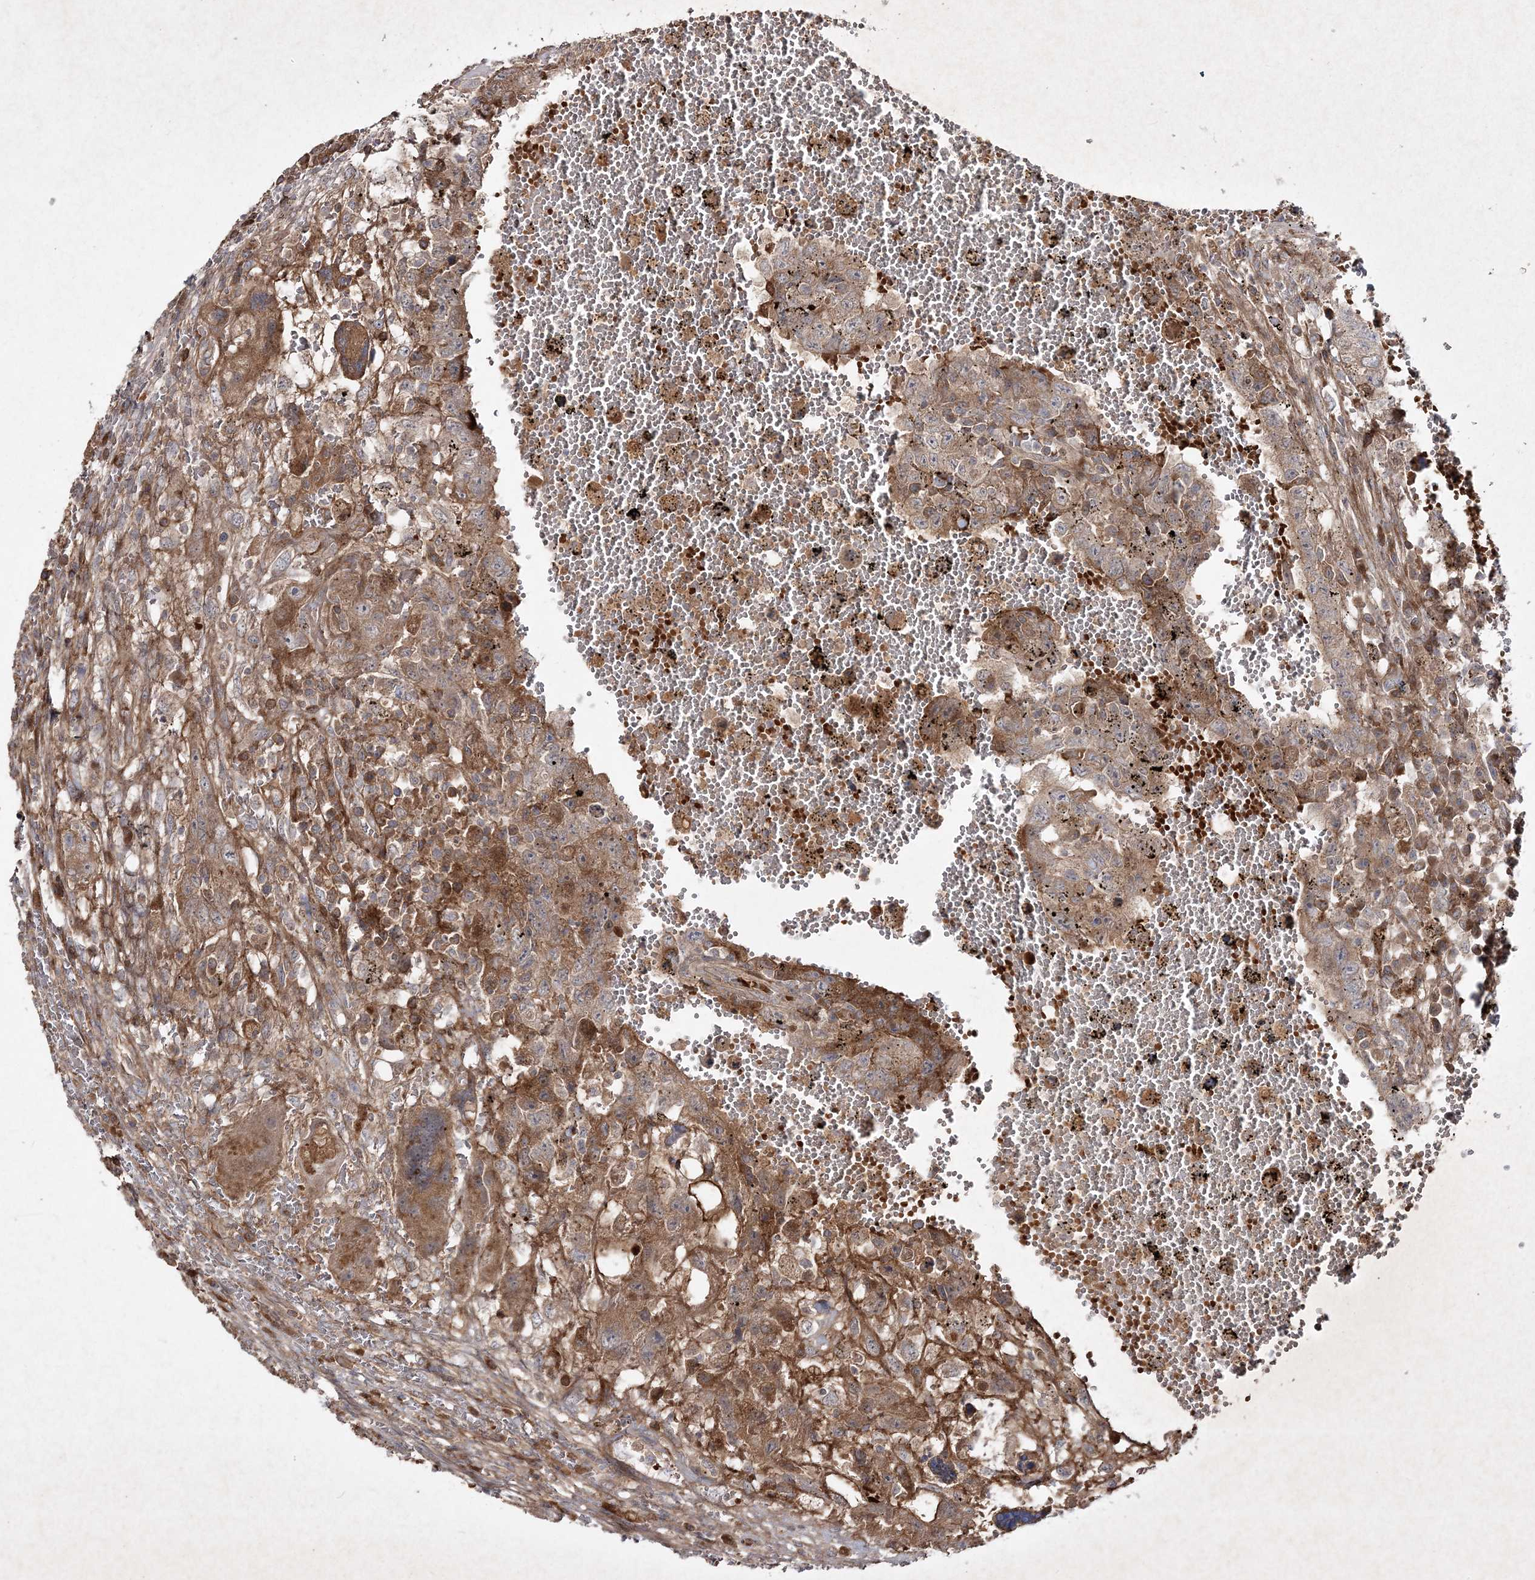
{"staining": {"intensity": "moderate", "quantity": ">75%", "location": "cytoplasmic/membranous"}, "tissue": "testis cancer", "cell_type": "Tumor cells", "image_type": "cancer", "snomed": [{"axis": "morphology", "description": "Carcinoma, Embryonal, NOS"}, {"axis": "topography", "description": "Testis"}], "caption": "Human testis embryonal carcinoma stained with a brown dye shows moderate cytoplasmic/membranous positive positivity in approximately >75% of tumor cells.", "gene": "MOCS2", "patient": {"sex": "male", "age": 26}}